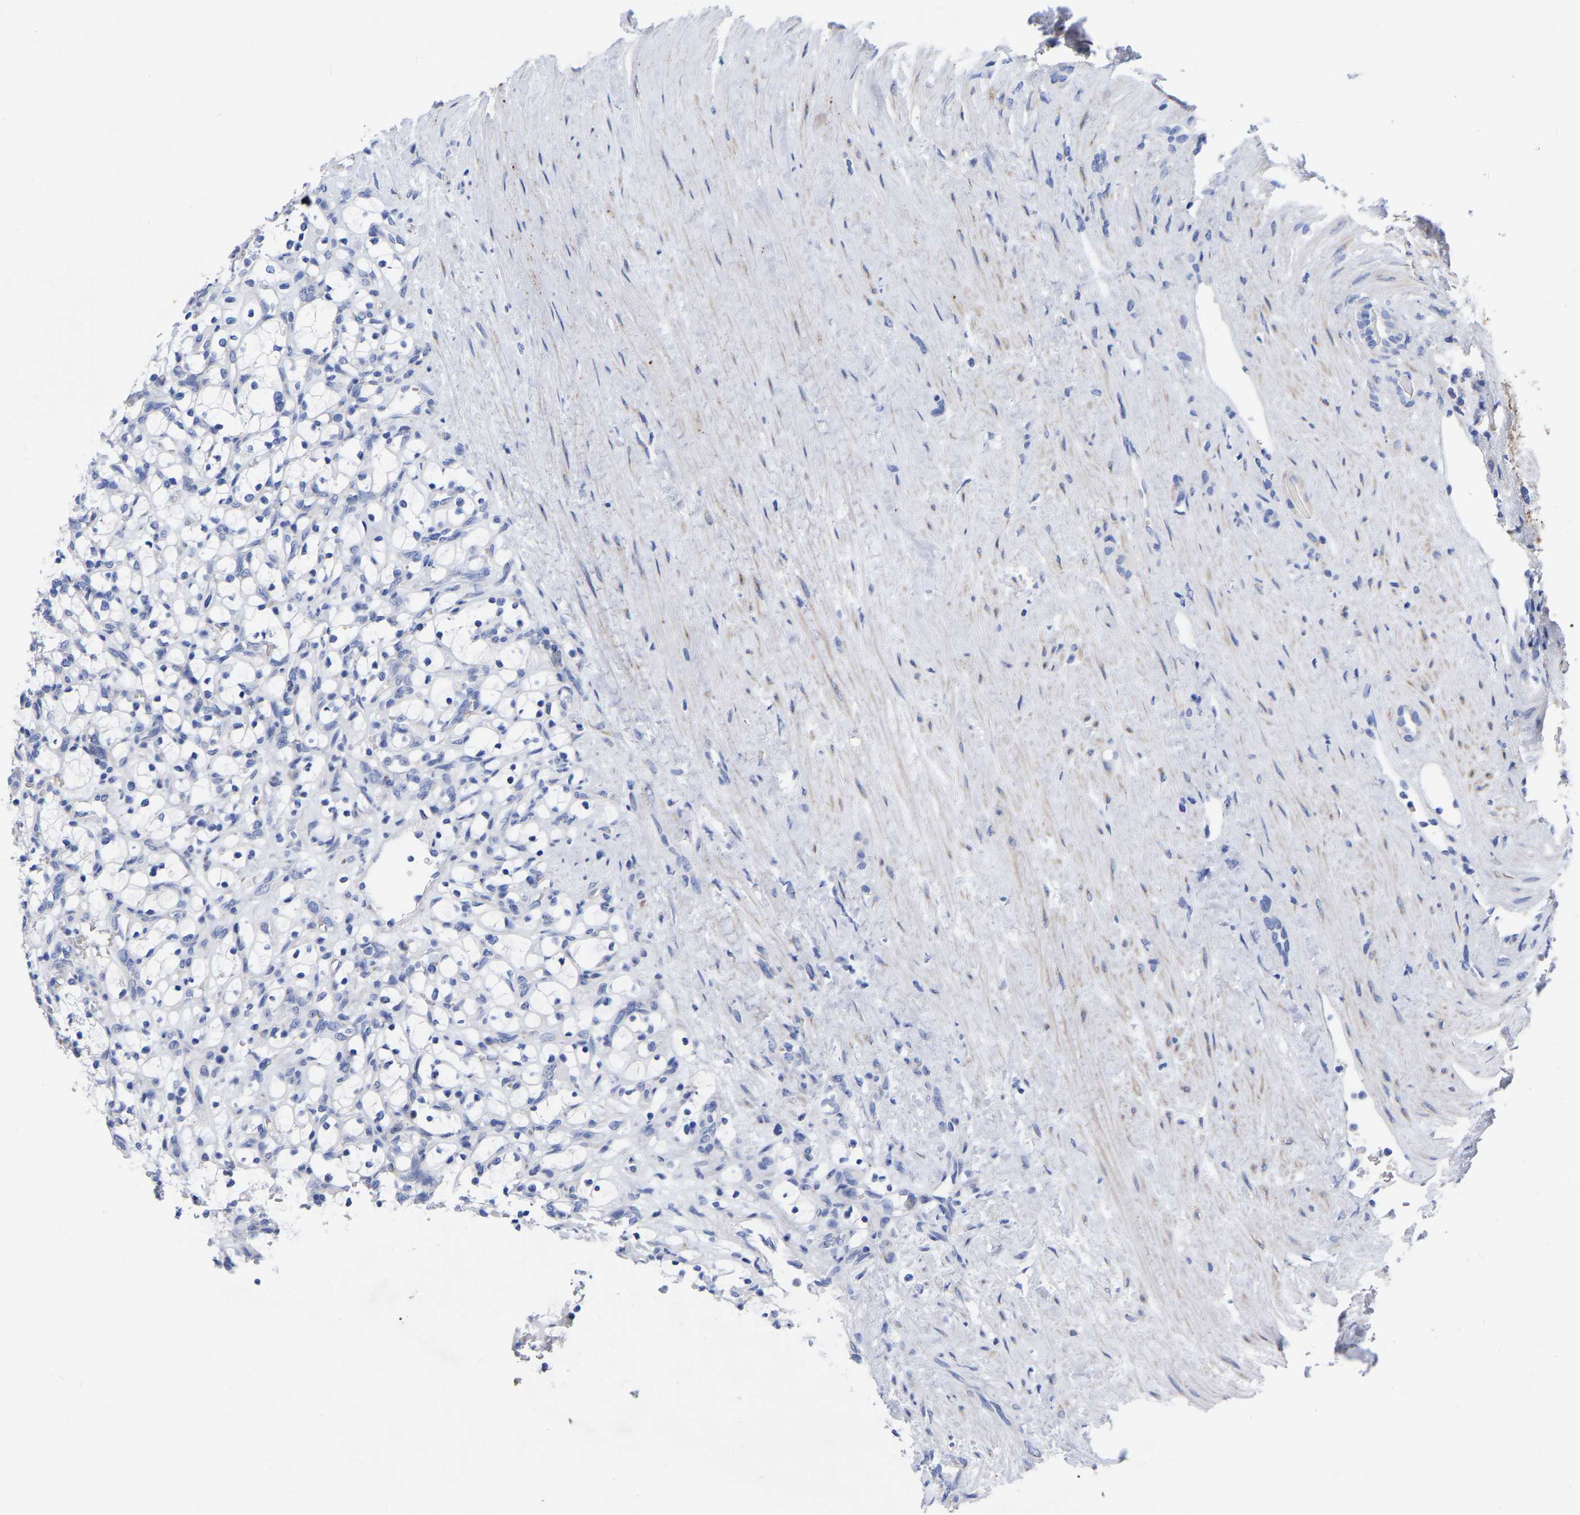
{"staining": {"intensity": "negative", "quantity": "none", "location": "none"}, "tissue": "renal cancer", "cell_type": "Tumor cells", "image_type": "cancer", "snomed": [{"axis": "morphology", "description": "Adenocarcinoma, NOS"}, {"axis": "topography", "description": "Kidney"}], "caption": "DAB (3,3'-diaminobenzidine) immunohistochemical staining of human adenocarcinoma (renal) demonstrates no significant positivity in tumor cells.", "gene": "GDF3", "patient": {"sex": "female", "age": 69}}